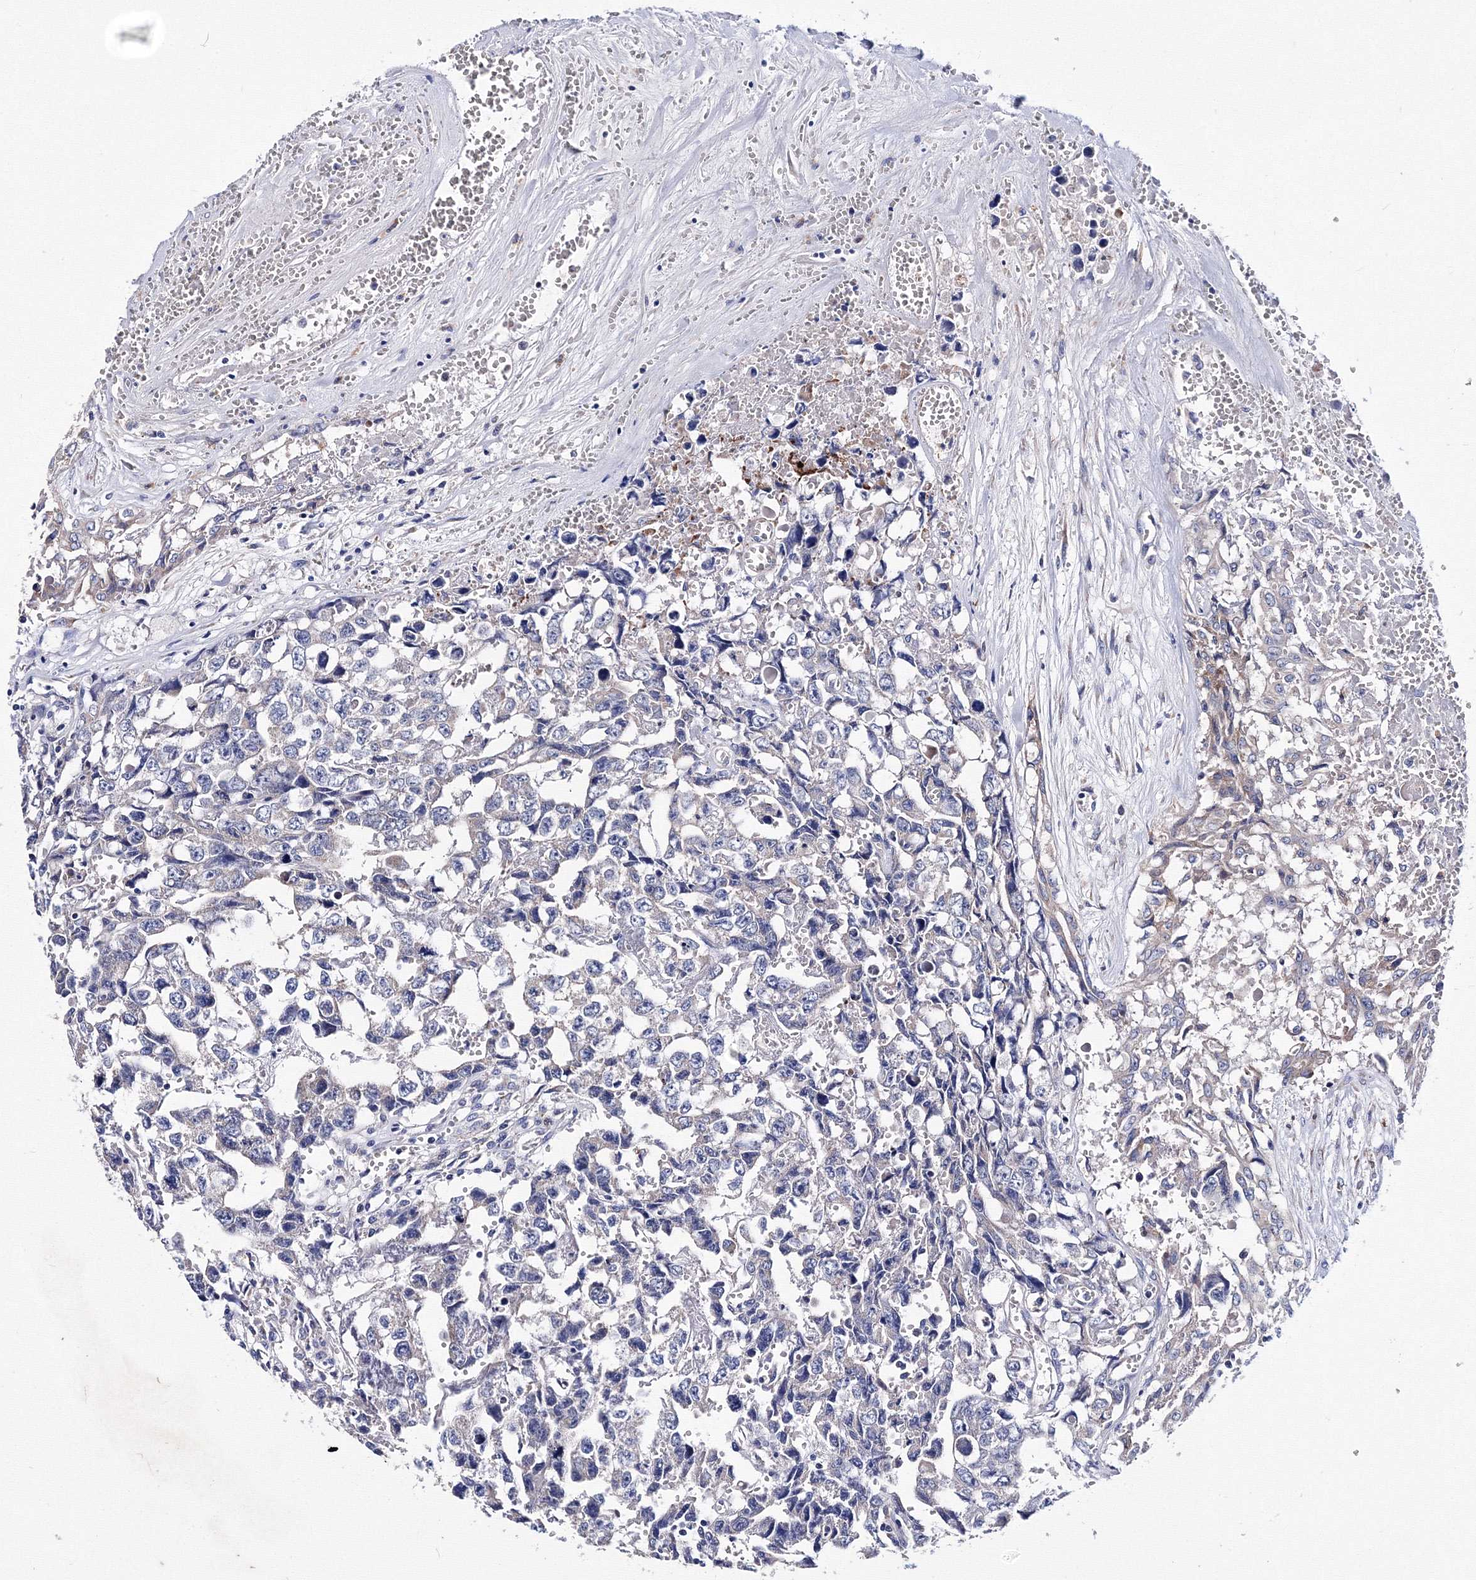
{"staining": {"intensity": "negative", "quantity": "none", "location": "none"}, "tissue": "testis cancer", "cell_type": "Tumor cells", "image_type": "cancer", "snomed": [{"axis": "morphology", "description": "Carcinoma, Embryonal, NOS"}, {"axis": "topography", "description": "Testis"}], "caption": "IHC photomicrograph of human testis embryonal carcinoma stained for a protein (brown), which shows no expression in tumor cells.", "gene": "TRPM2", "patient": {"sex": "male", "age": 31}}